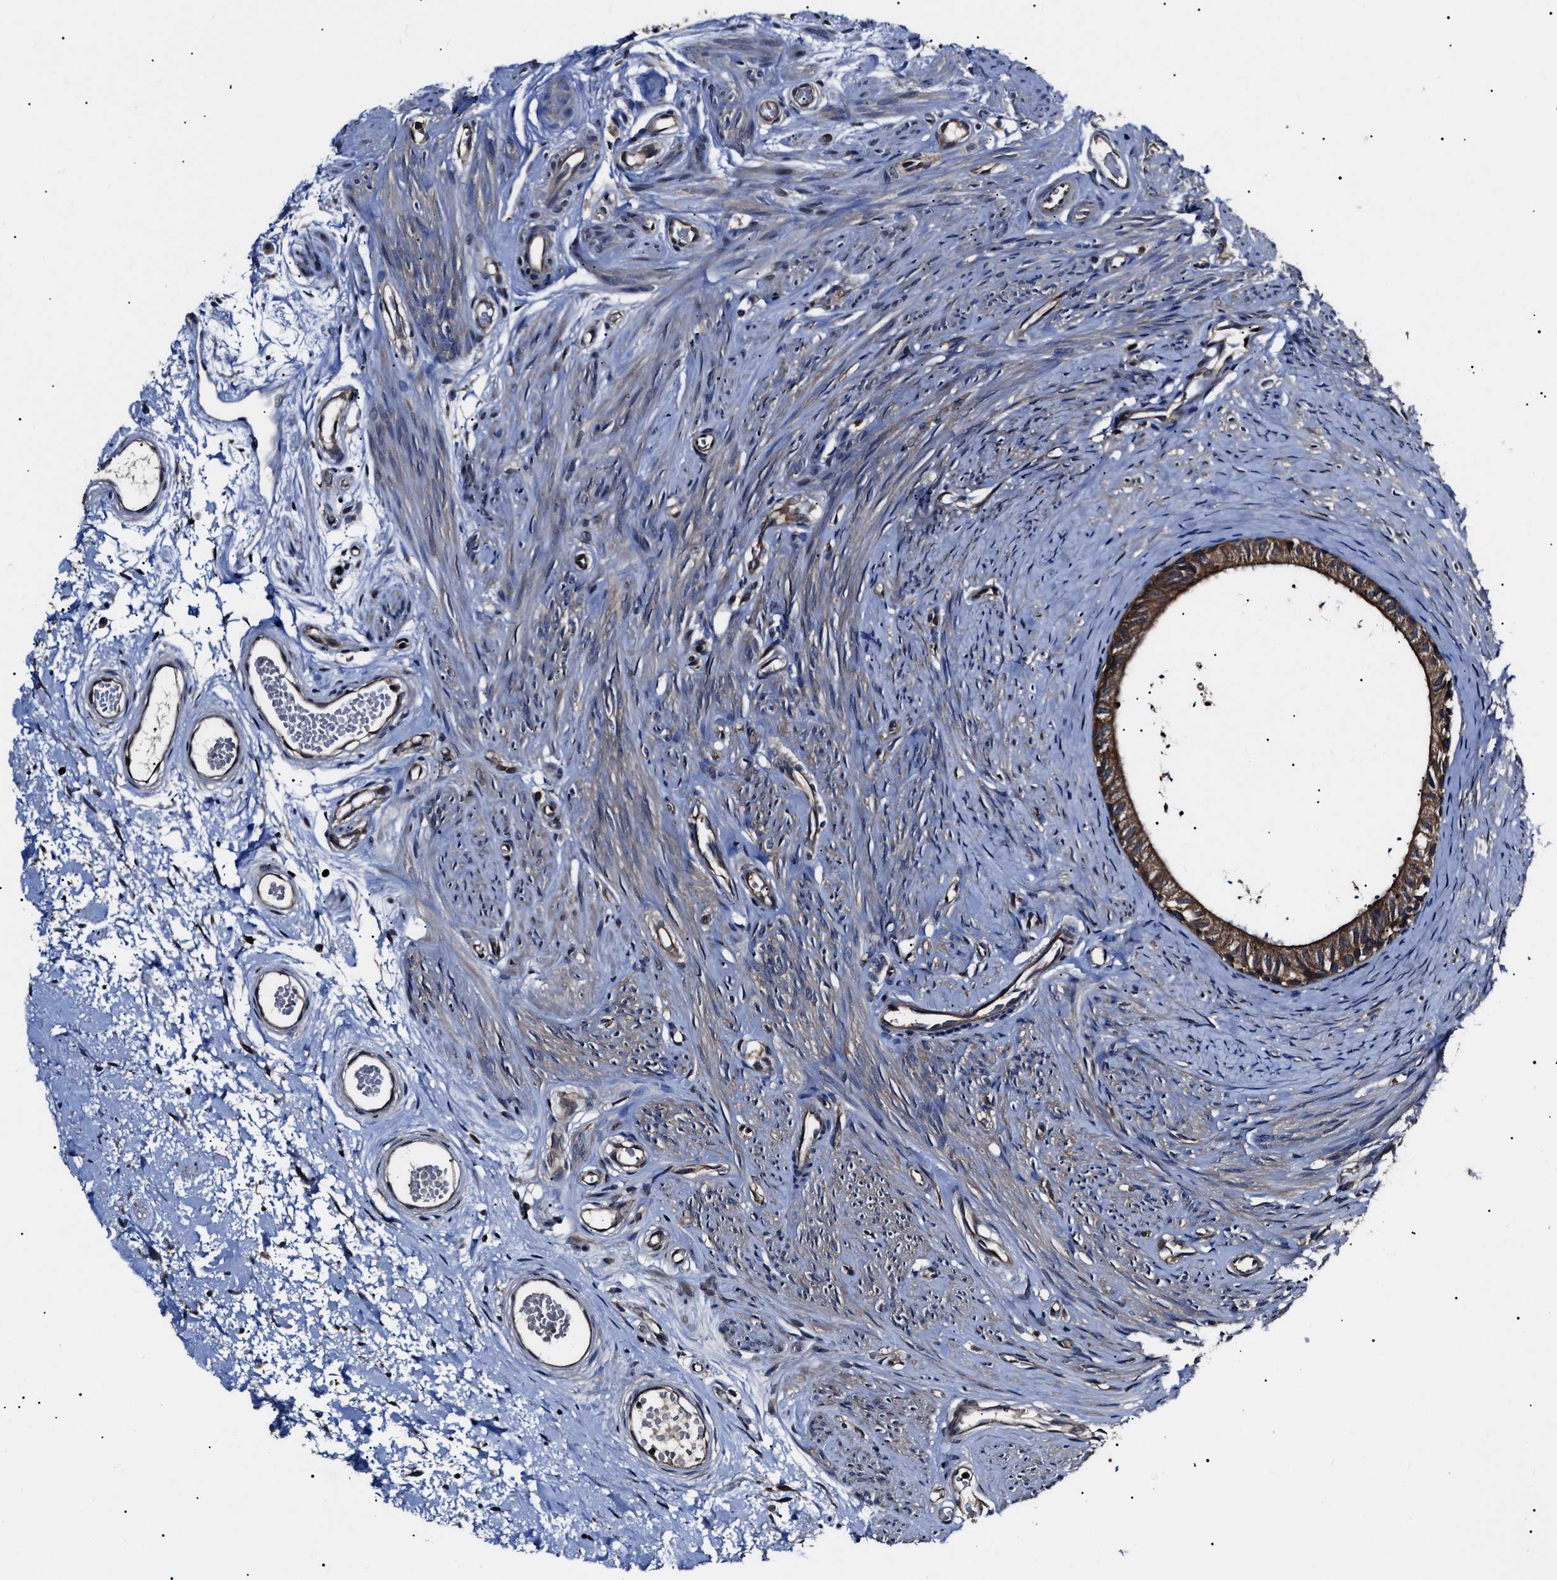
{"staining": {"intensity": "moderate", "quantity": ">75%", "location": "cytoplasmic/membranous"}, "tissue": "epididymis", "cell_type": "Glandular cells", "image_type": "normal", "snomed": [{"axis": "morphology", "description": "Normal tissue, NOS"}, {"axis": "topography", "description": "Epididymis"}], "caption": "Immunohistochemical staining of unremarkable human epididymis demonstrates >75% levels of moderate cytoplasmic/membranous protein staining in about >75% of glandular cells. (DAB (3,3'-diaminobenzidine) IHC, brown staining for protein, blue staining for nuclei).", "gene": "CCT8", "patient": {"sex": "male", "age": 56}}